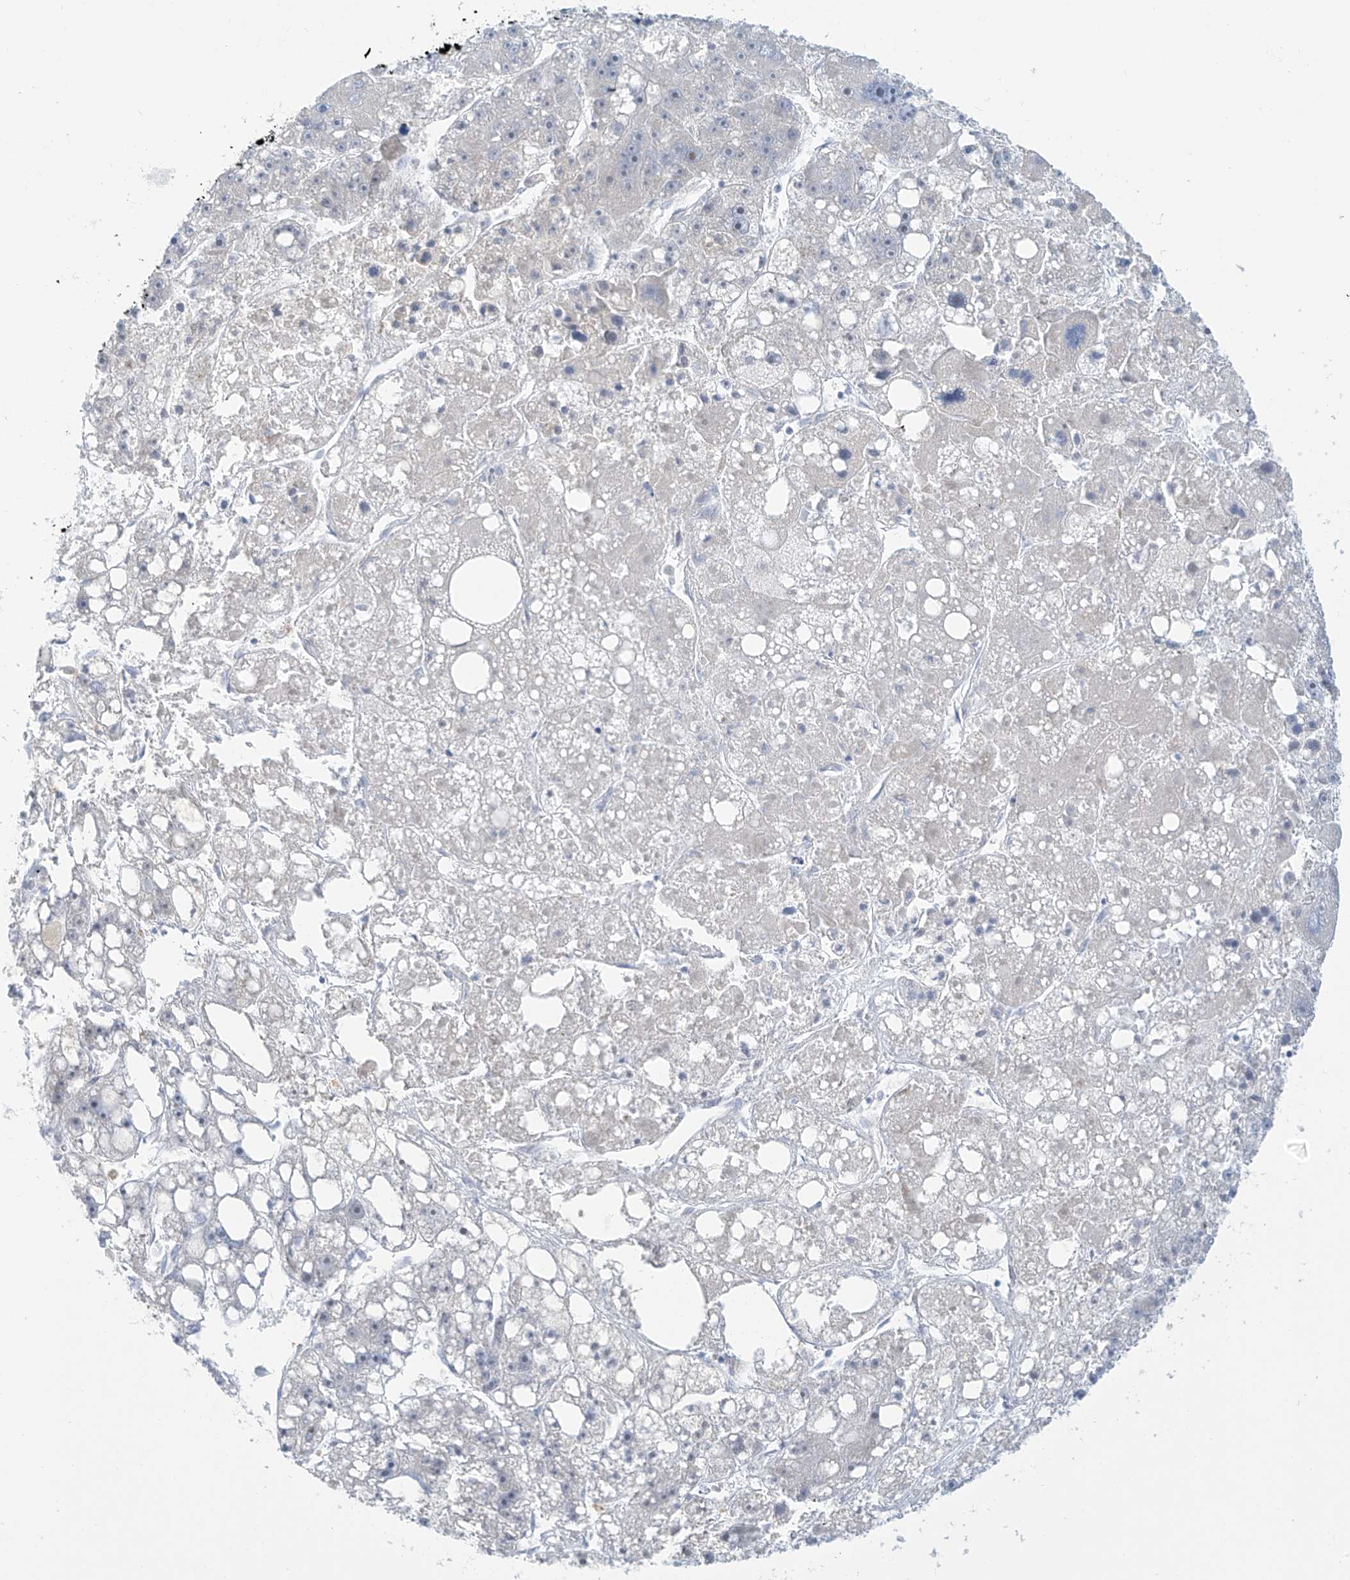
{"staining": {"intensity": "negative", "quantity": "none", "location": "none"}, "tissue": "liver cancer", "cell_type": "Tumor cells", "image_type": "cancer", "snomed": [{"axis": "morphology", "description": "Carcinoma, Hepatocellular, NOS"}, {"axis": "topography", "description": "Liver"}], "caption": "Liver cancer (hepatocellular carcinoma) was stained to show a protein in brown. There is no significant staining in tumor cells.", "gene": "FABP2", "patient": {"sex": "female", "age": 61}}